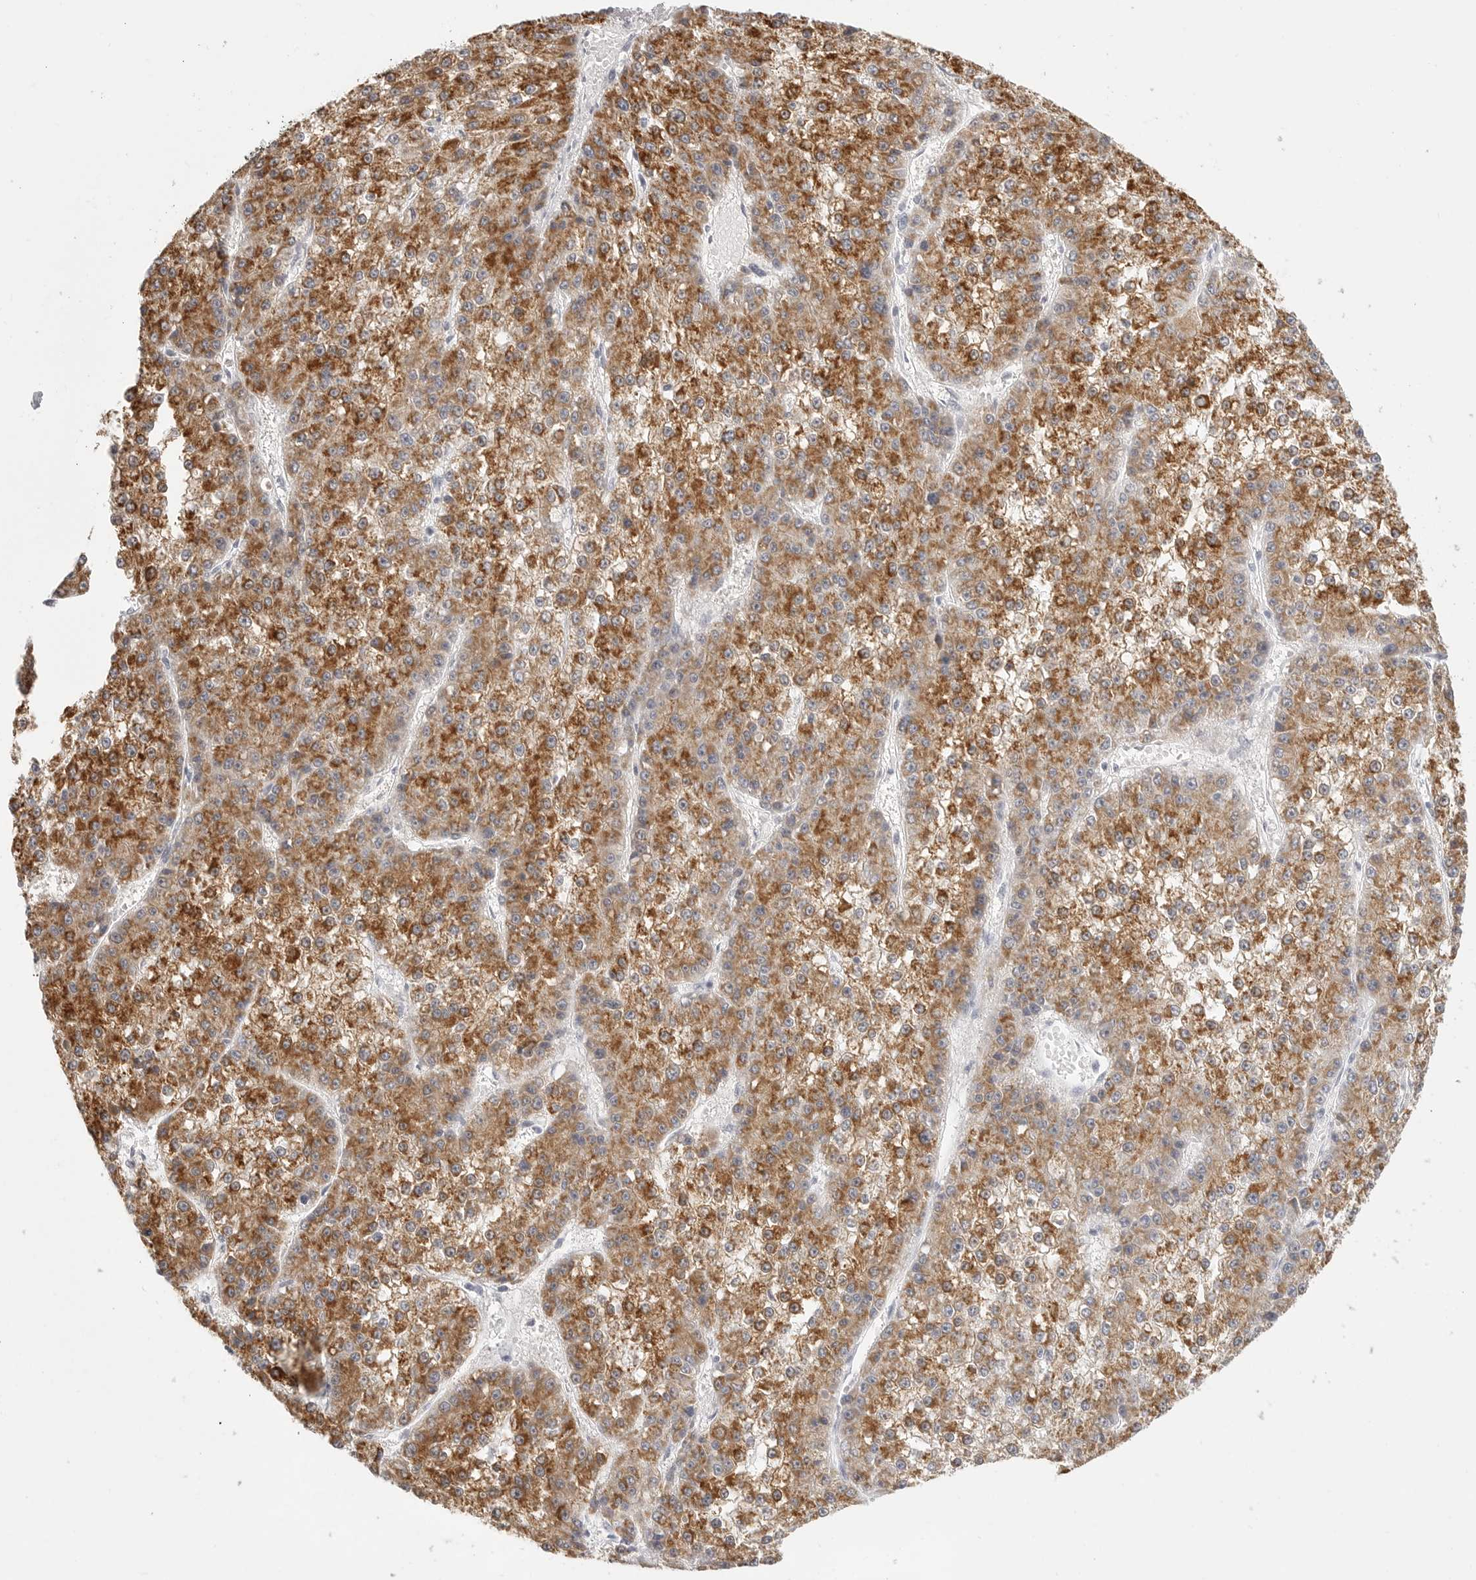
{"staining": {"intensity": "strong", "quantity": ">75%", "location": "cytoplasmic/membranous"}, "tissue": "liver cancer", "cell_type": "Tumor cells", "image_type": "cancer", "snomed": [{"axis": "morphology", "description": "Carcinoma, Hepatocellular, NOS"}, {"axis": "topography", "description": "Liver"}], "caption": "Liver cancer (hepatocellular carcinoma) stained with DAB (3,3'-diaminobenzidine) IHC displays high levels of strong cytoplasmic/membranous positivity in approximately >75% of tumor cells.", "gene": "HMGCS2", "patient": {"sex": "female", "age": 73}}